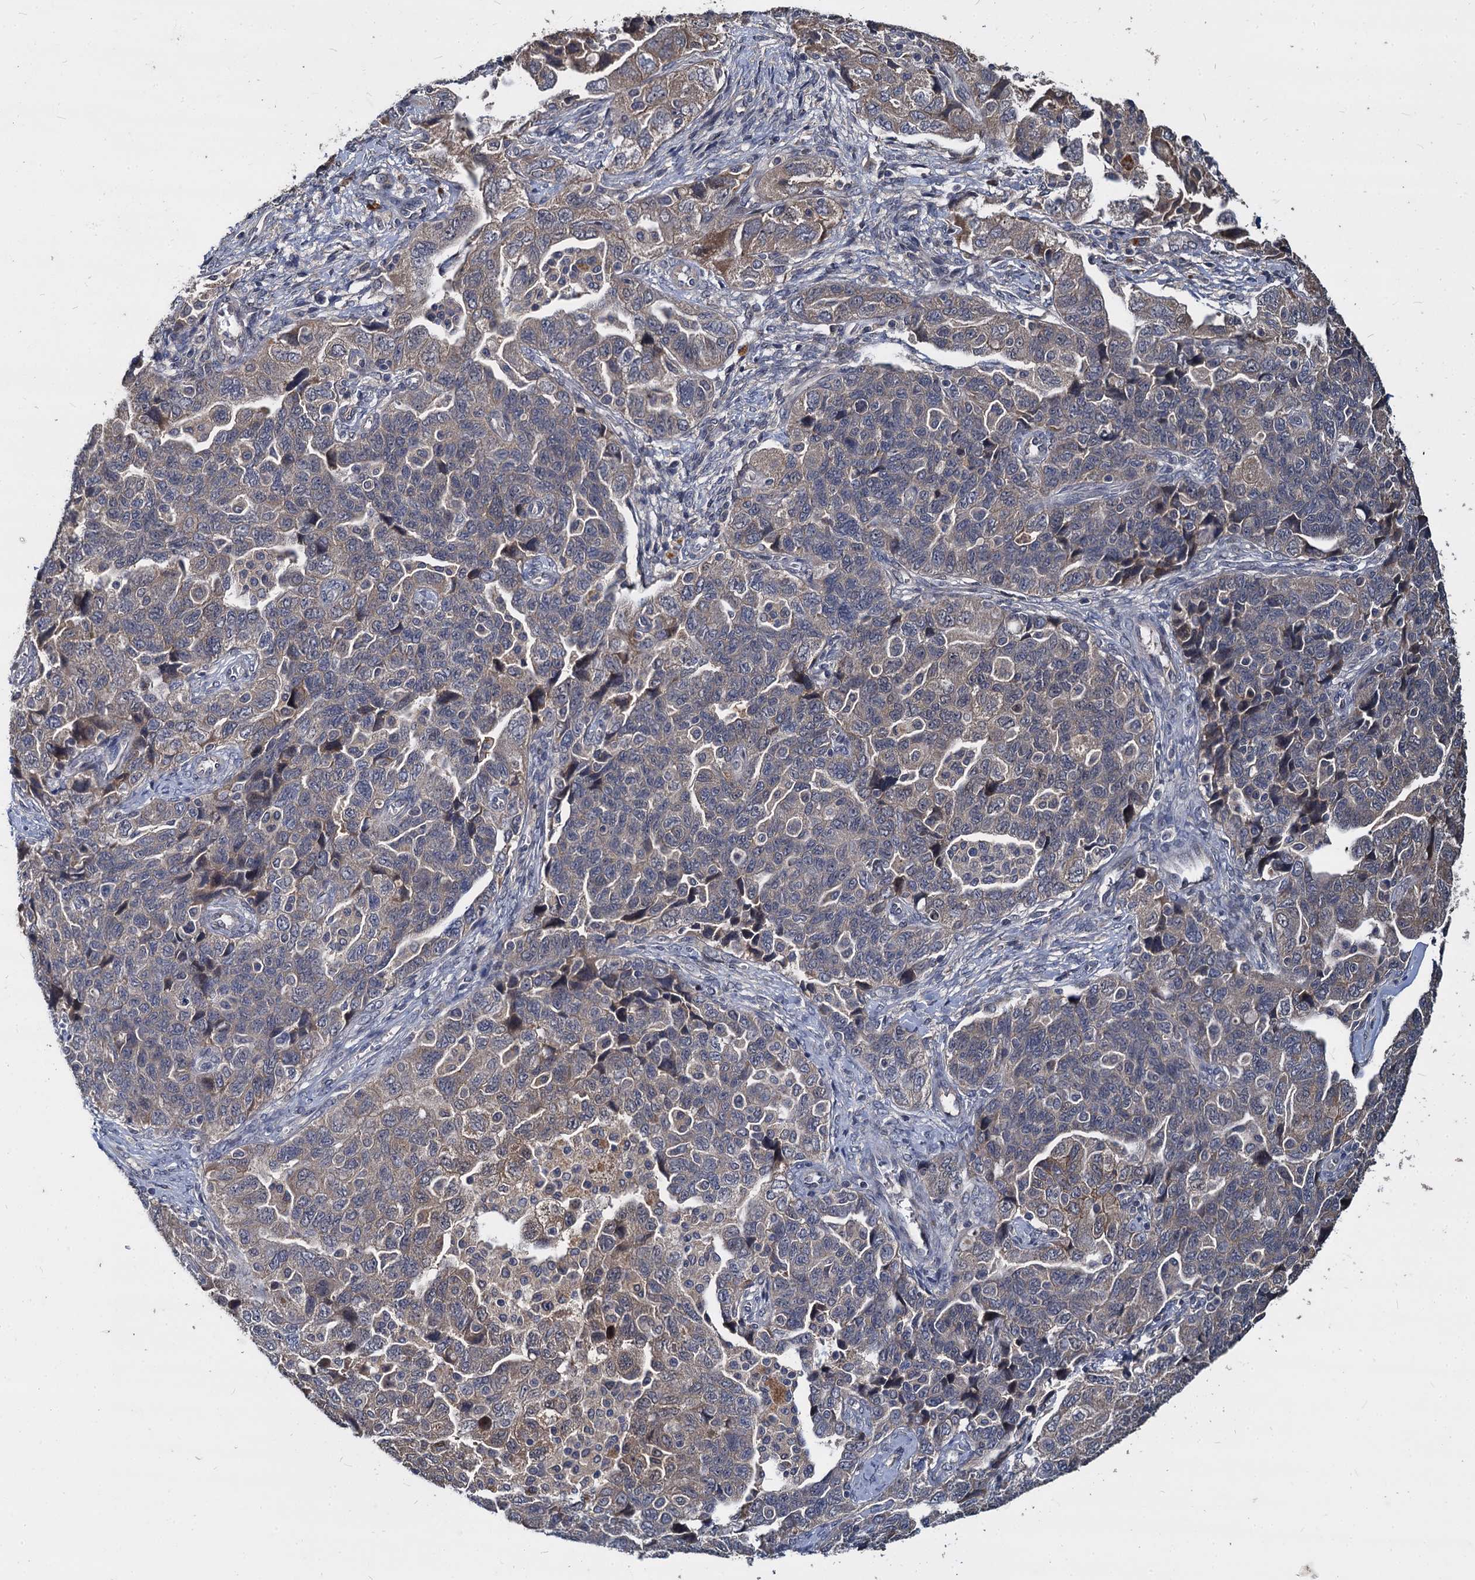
{"staining": {"intensity": "weak", "quantity": "25%-75%", "location": "cytoplasmic/membranous"}, "tissue": "ovarian cancer", "cell_type": "Tumor cells", "image_type": "cancer", "snomed": [{"axis": "morphology", "description": "Carcinoma, NOS"}, {"axis": "morphology", "description": "Cystadenocarcinoma, serous, NOS"}, {"axis": "topography", "description": "Ovary"}], "caption": "There is low levels of weak cytoplasmic/membranous positivity in tumor cells of ovarian cancer (serous cystadenocarcinoma), as demonstrated by immunohistochemical staining (brown color).", "gene": "CCDC184", "patient": {"sex": "female", "age": 69}}